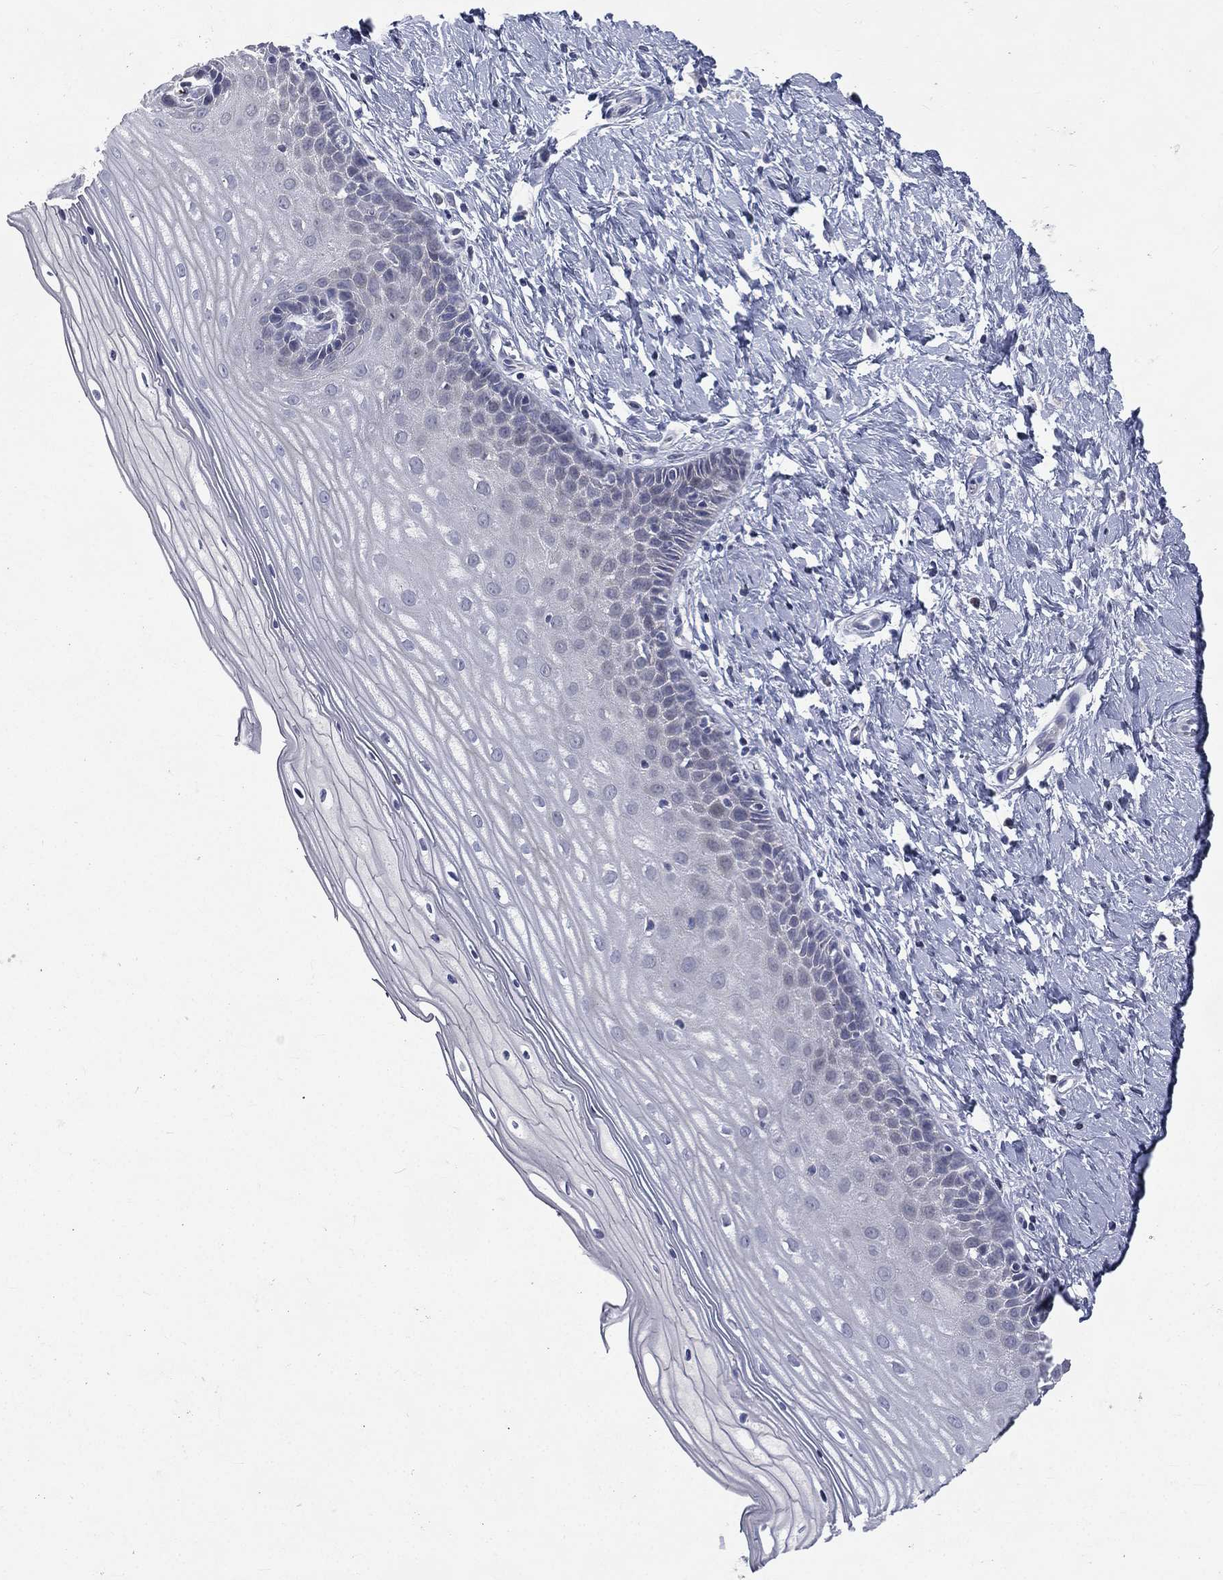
{"staining": {"intensity": "negative", "quantity": "none", "location": "none"}, "tissue": "cervix", "cell_type": "Glandular cells", "image_type": "normal", "snomed": [{"axis": "morphology", "description": "Normal tissue, NOS"}, {"axis": "topography", "description": "Cervix"}], "caption": "The histopathology image demonstrates no significant expression in glandular cells of cervix. (Stains: DAB (3,3'-diaminobenzidine) immunohistochemistry with hematoxylin counter stain, Microscopy: brightfield microscopy at high magnification).", "gene": "IFT27", "patient": {"sex": "female", "age": 37}}